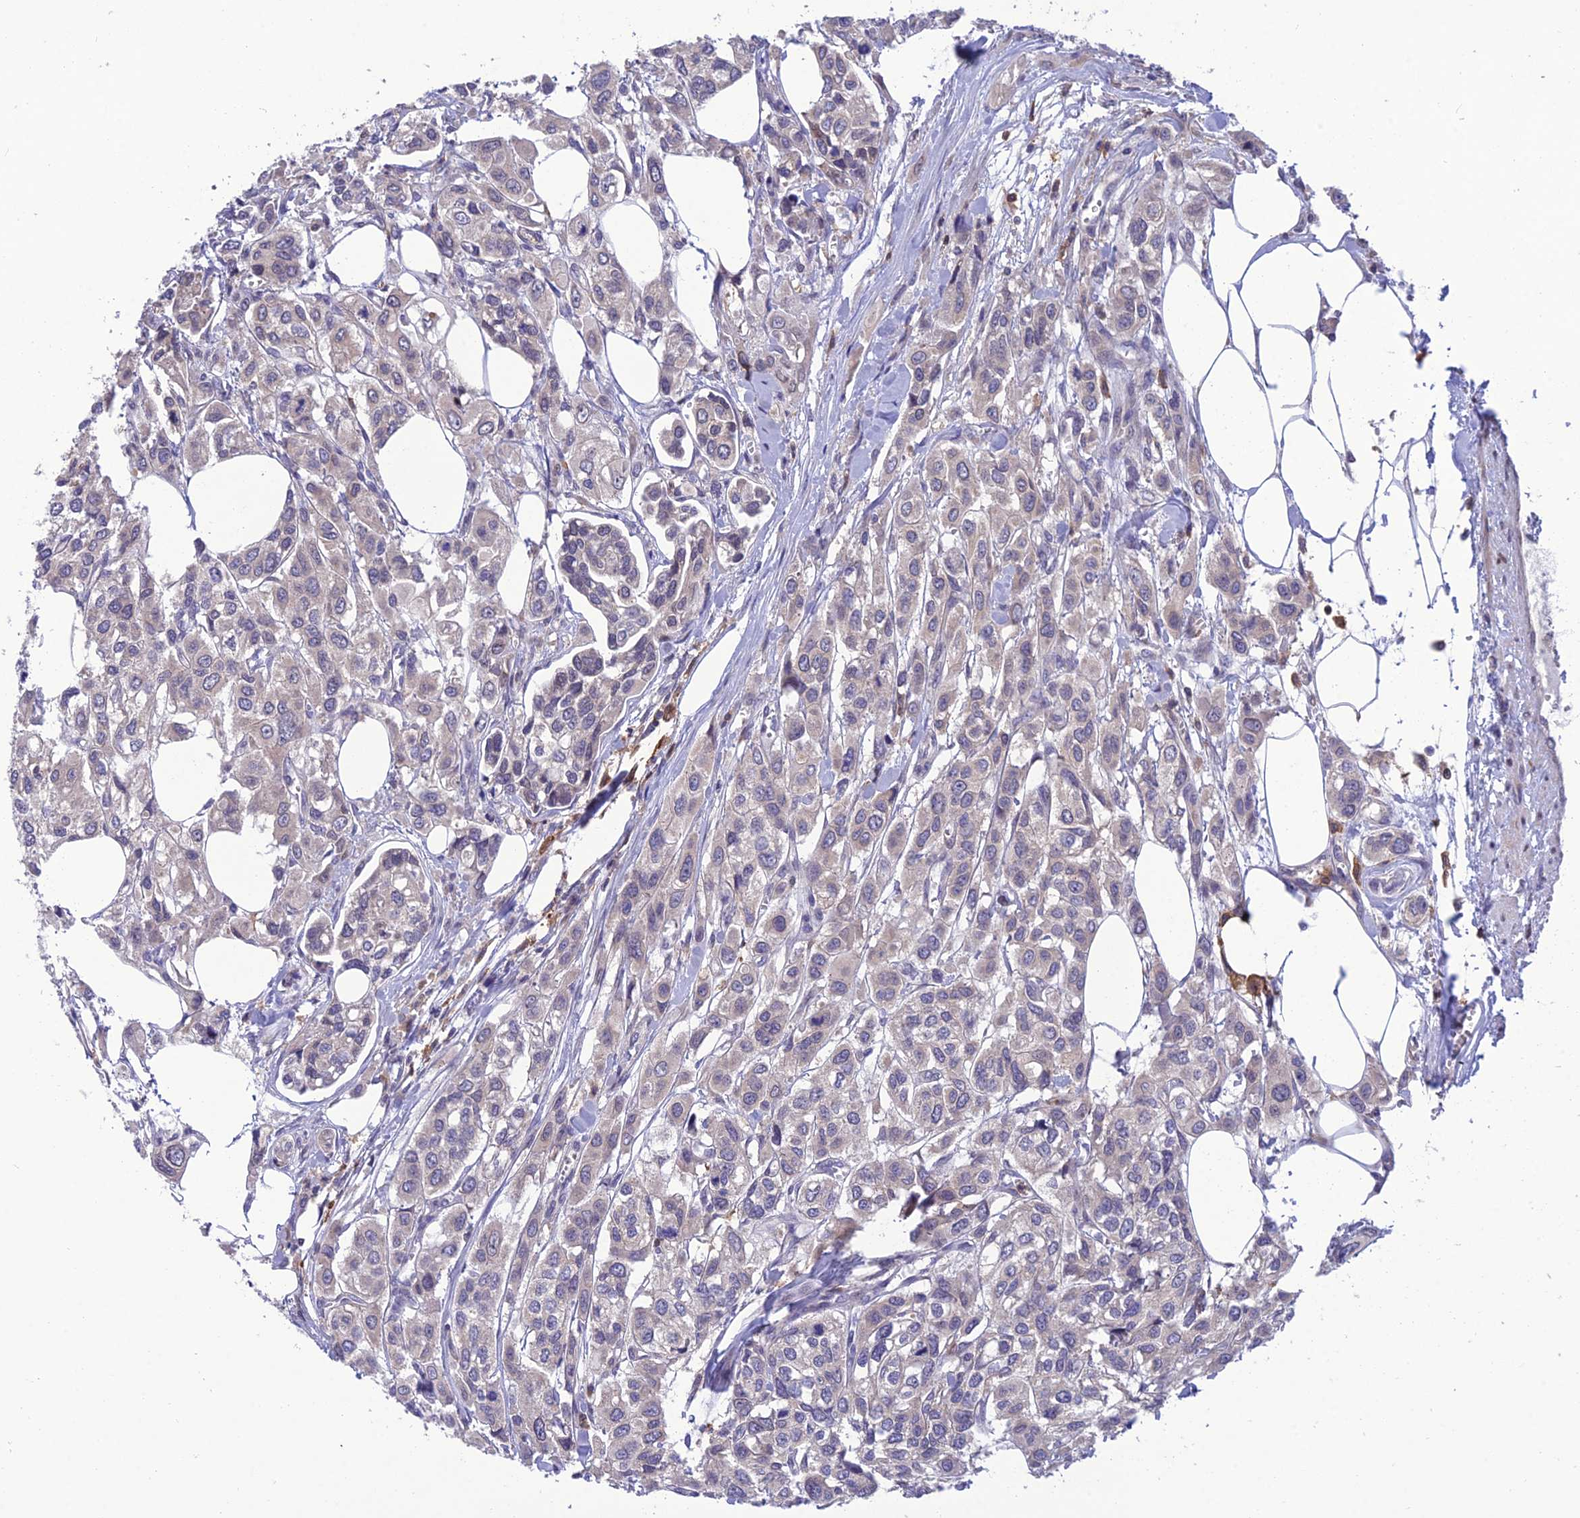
{"staining": {"intensity": "negative", "quantity": "none", "location": "none"}, "tissue": "urothelial cancer", "cell_type": "Tumor cells", "image_type": "cancer", "snomed": [{"axis": "morphology", "description": "Urothelial carcinoma, High grade"}, {"axis": "topography", "description": "Urinary bladder"}], "caption": "This is a histopathology image of immunohistochemistry (IHC) staining of urothelial carcinoma (high-grade), which shows no staining in tumor cells.", "gene": "FAM76A", "patient": {"sex": "male", "age": 67}}